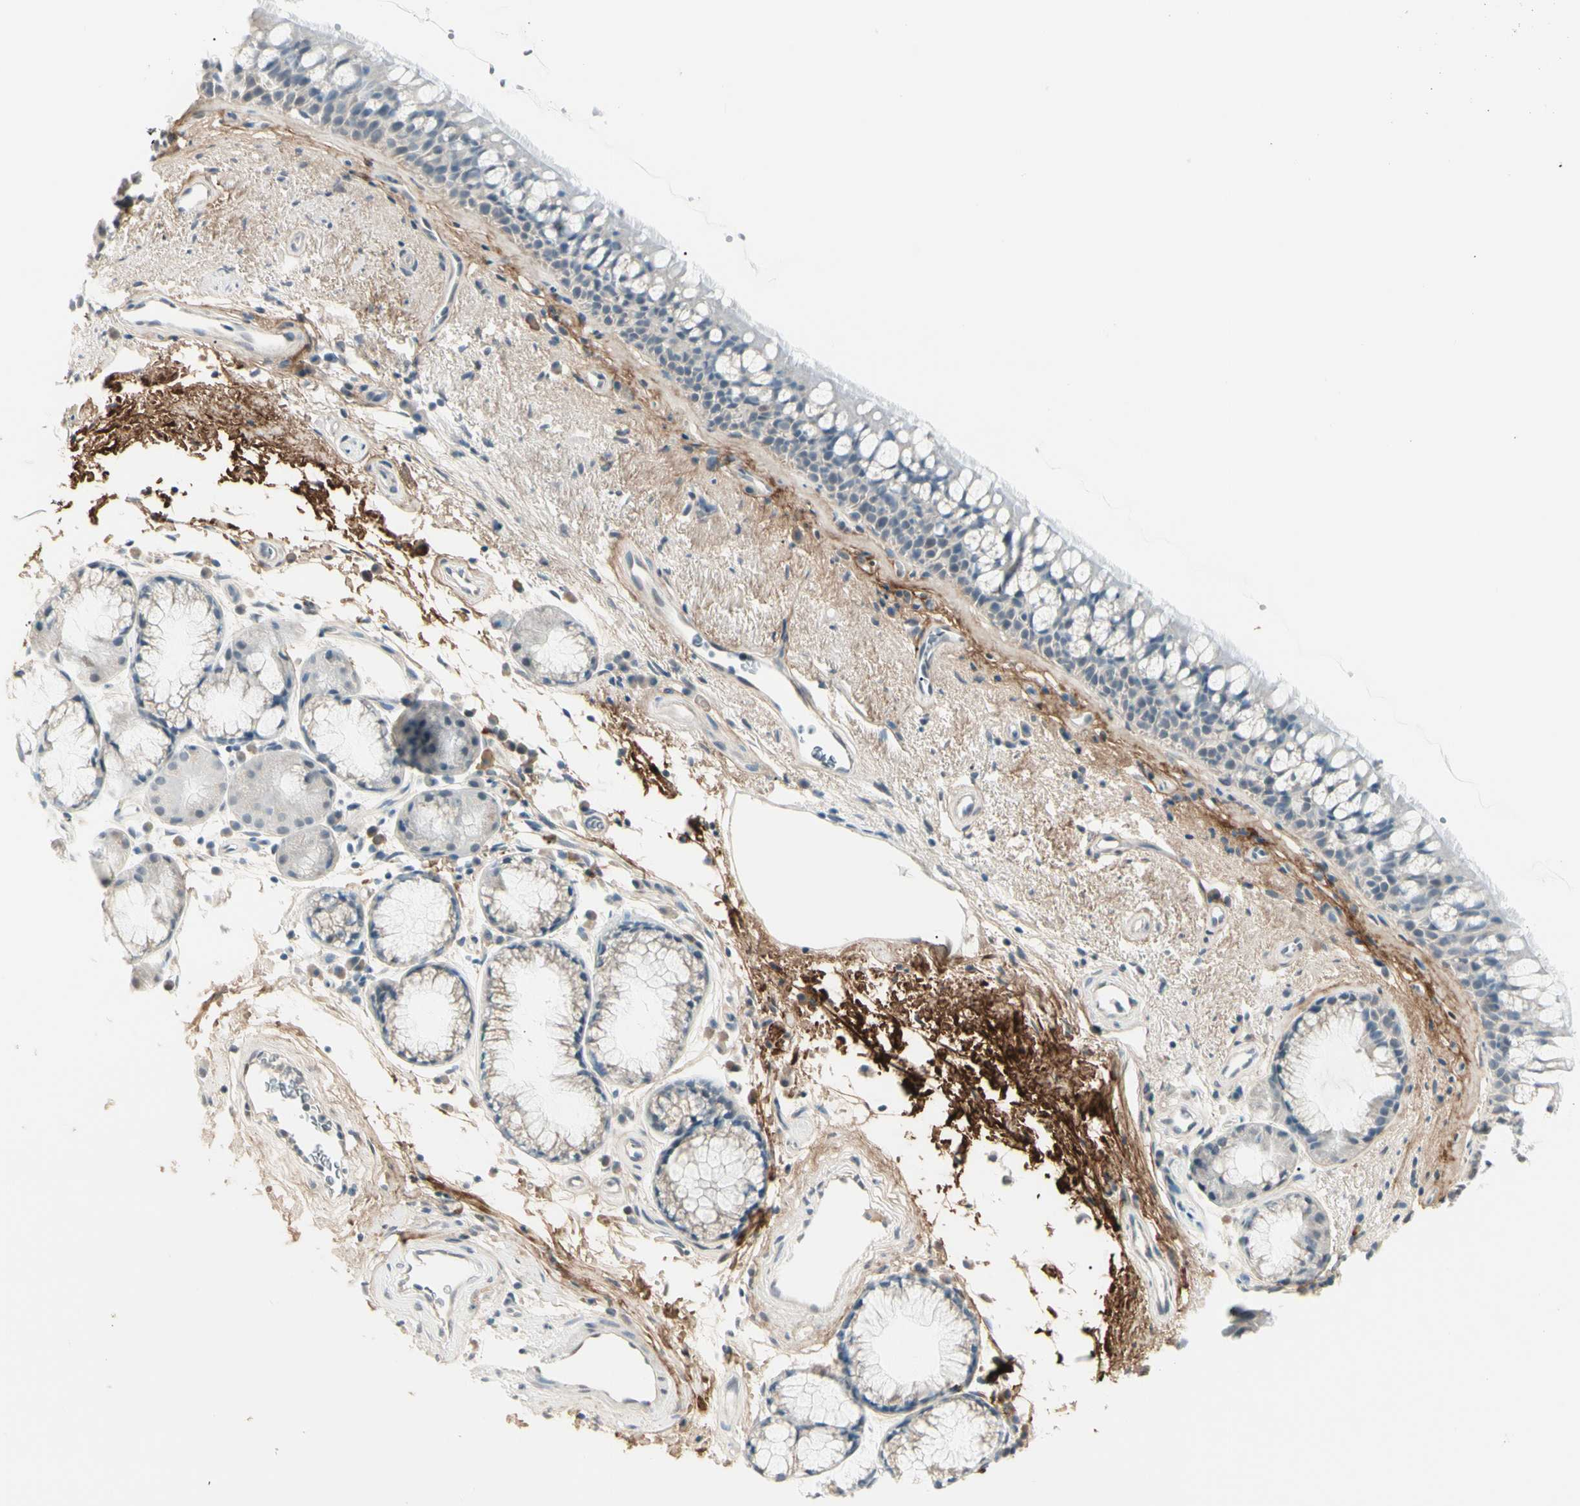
{"staining": {"intensity": "negative", "quantity": "none", "location": "none"}, "tissue": "bronchus", "cell_type": "Respiratory epithelial cells", "image_type": "normal", "snomed": [{"axis": "morphology", "description": "Normal tissue, NOS"}, {"axis": "topography", "description": "Bronchus"}], "caption": "There is no significant staining in respiratory epithelial cells of bronchus. (DAB (3,3'-diaminobenzidine) immunohistochemistry (IHC), high magnification).", "gene": "ASPN", "patient": {"sex": "female", "age": 54}}